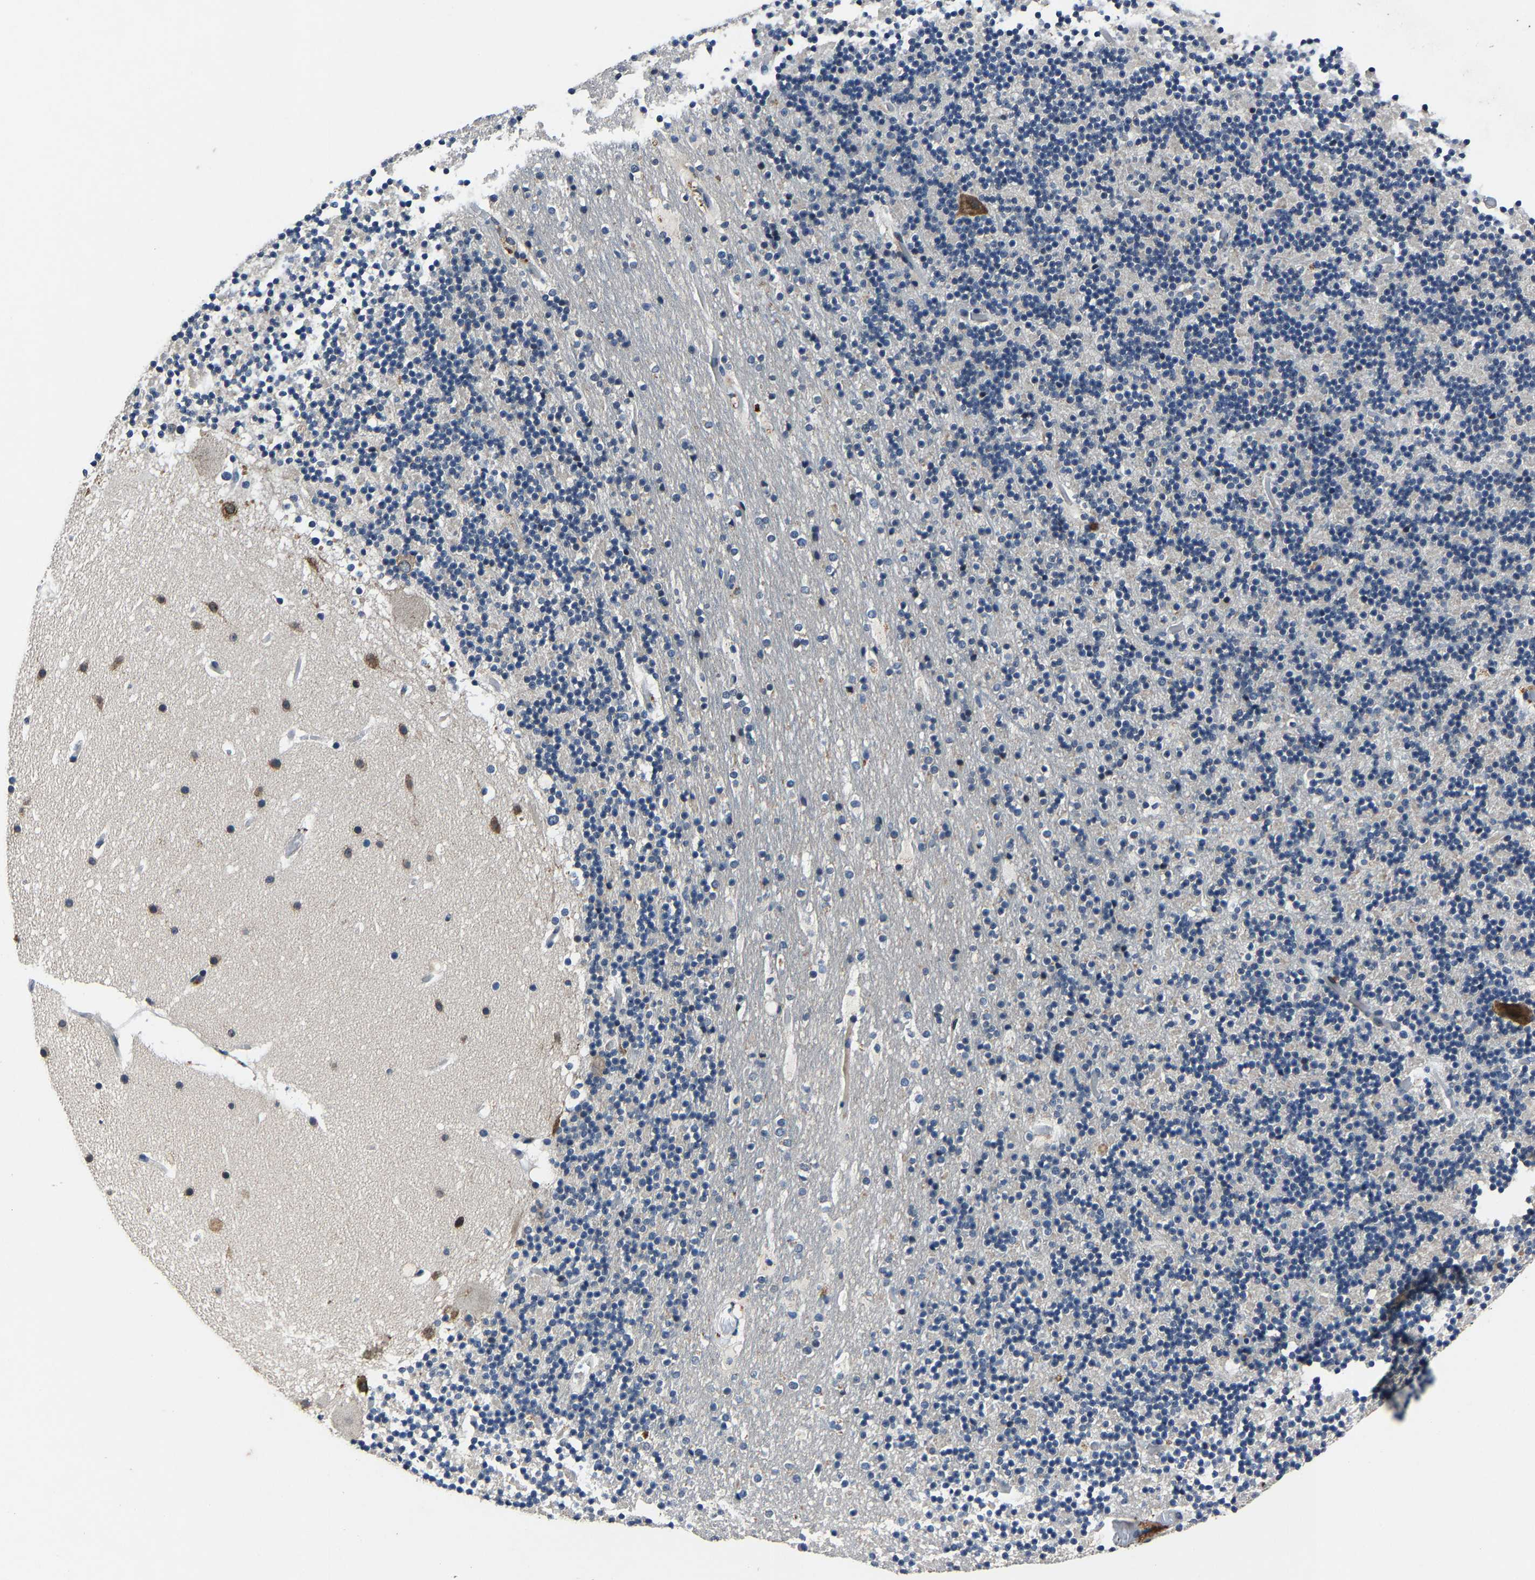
{"staining": {"intensity": "negative", "quantity": "none", "location": "none"}, "tissue": "cerebellum", "cell_type": "Cells in granular layer", "image_type": "normal", "snomed": [{"axis": "morphology", "description": "Normal tissue, NOS"}, {"axis": "topography", "description": "Cerebellum"}], "caption": "Cerebellum stained for a protein using immunohistochemistry exhibits no expression cells in granular layer.", "gene": "PCNX2", "patient": {"sex": "male", "age": 57}}